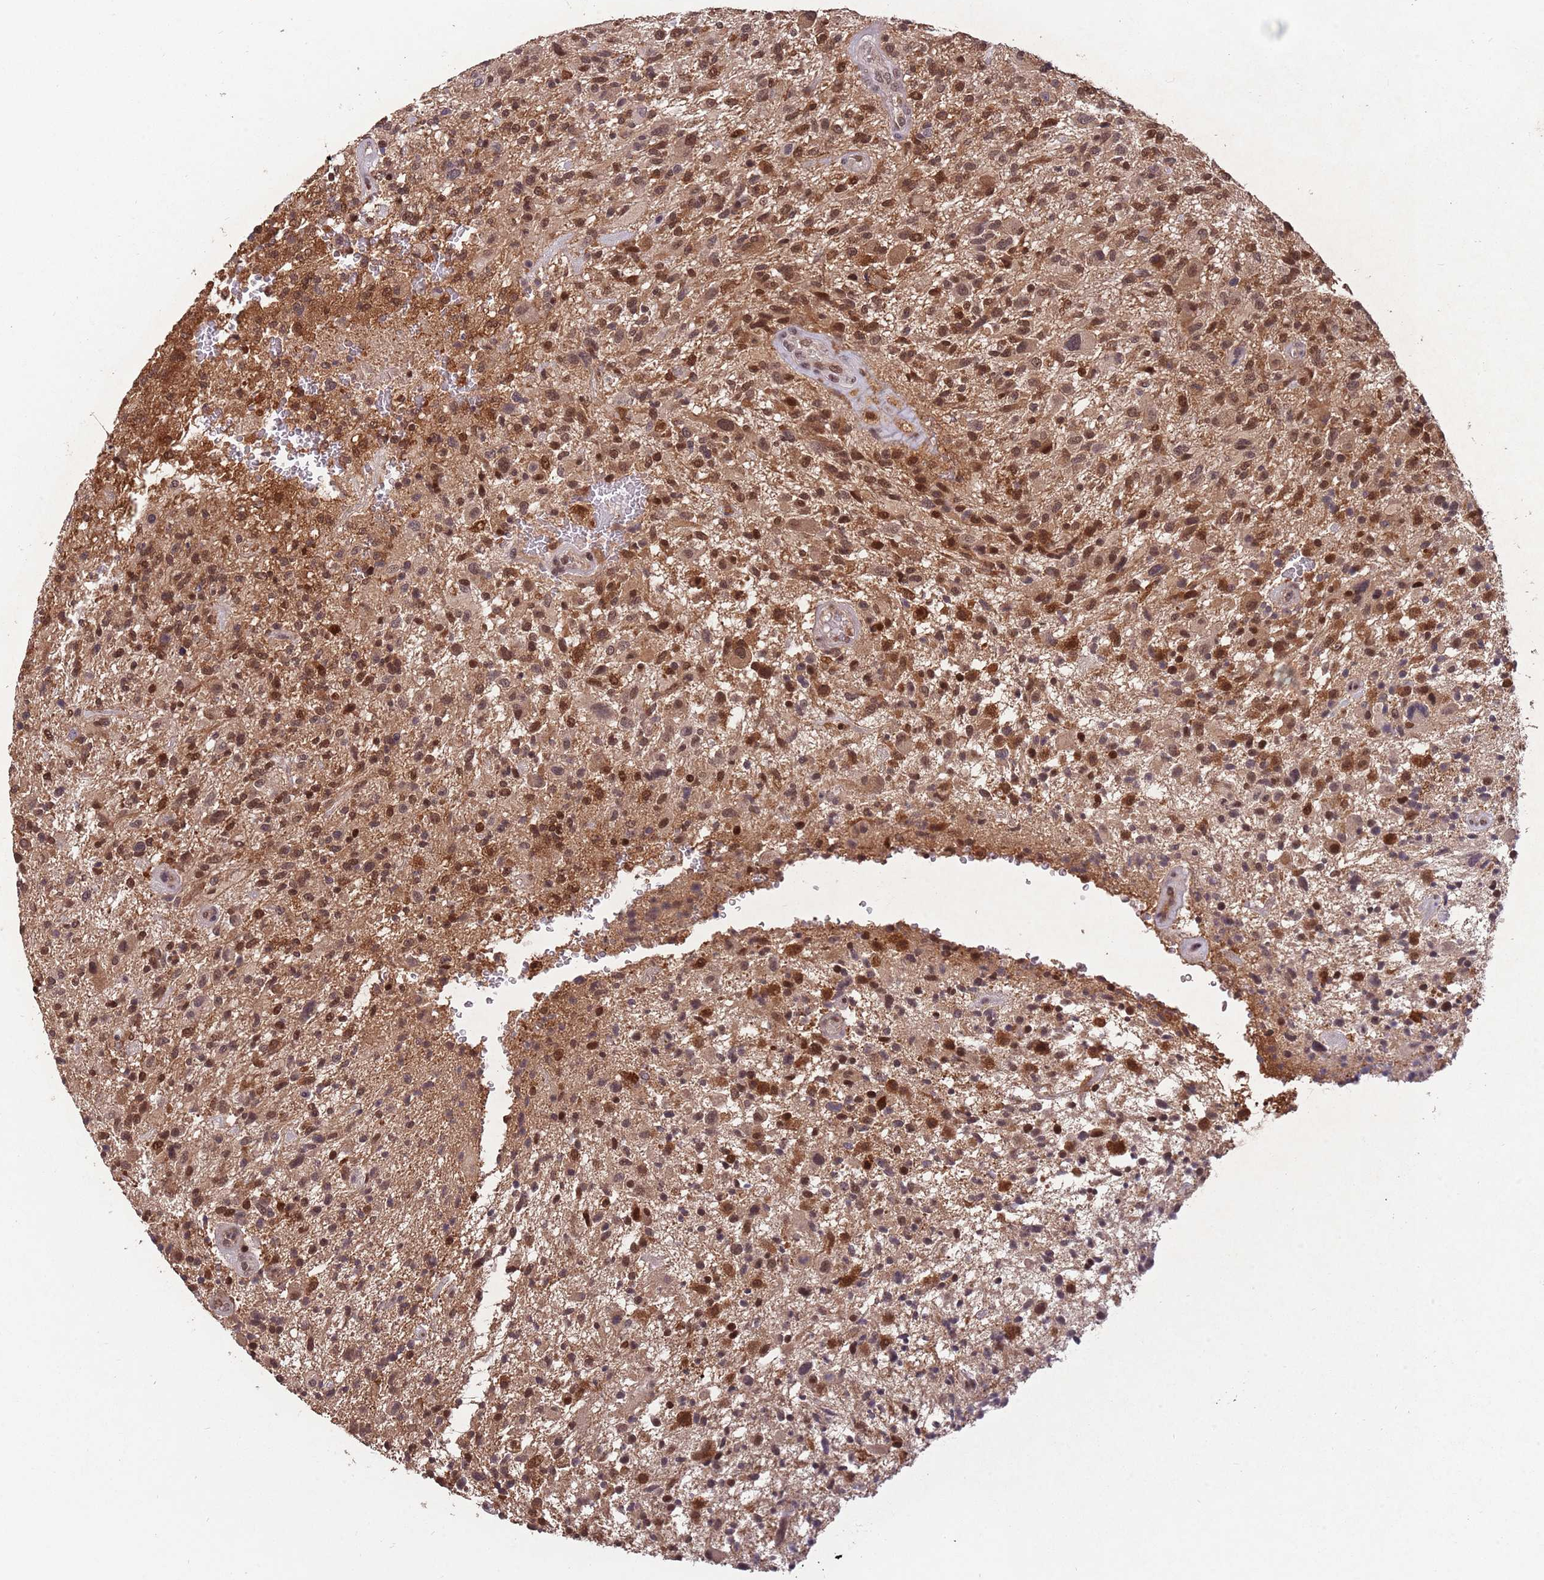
{"staining": {"intensity": "strong", "quantity": ">75%", "location": "cytoplasmic/membranous,nuclear"}, "tissue": "glioma", "cell_type": "Tumor cells", "image_type": "cancer", "snomed": [{"axis": "morphology", "description": "Glioma, malignant, High grade"}, {"axis": "topography", "description": "Brain"}], "caption": "Immunohistochemical staining of malignant glioma (high-grade) reveals high levels of strong cytoplasmic/membranous and nuclear staining in approximately >75% of tumor cells.", "gene": "ZNF639", "patient": {"sex": "male", "age": 47}}